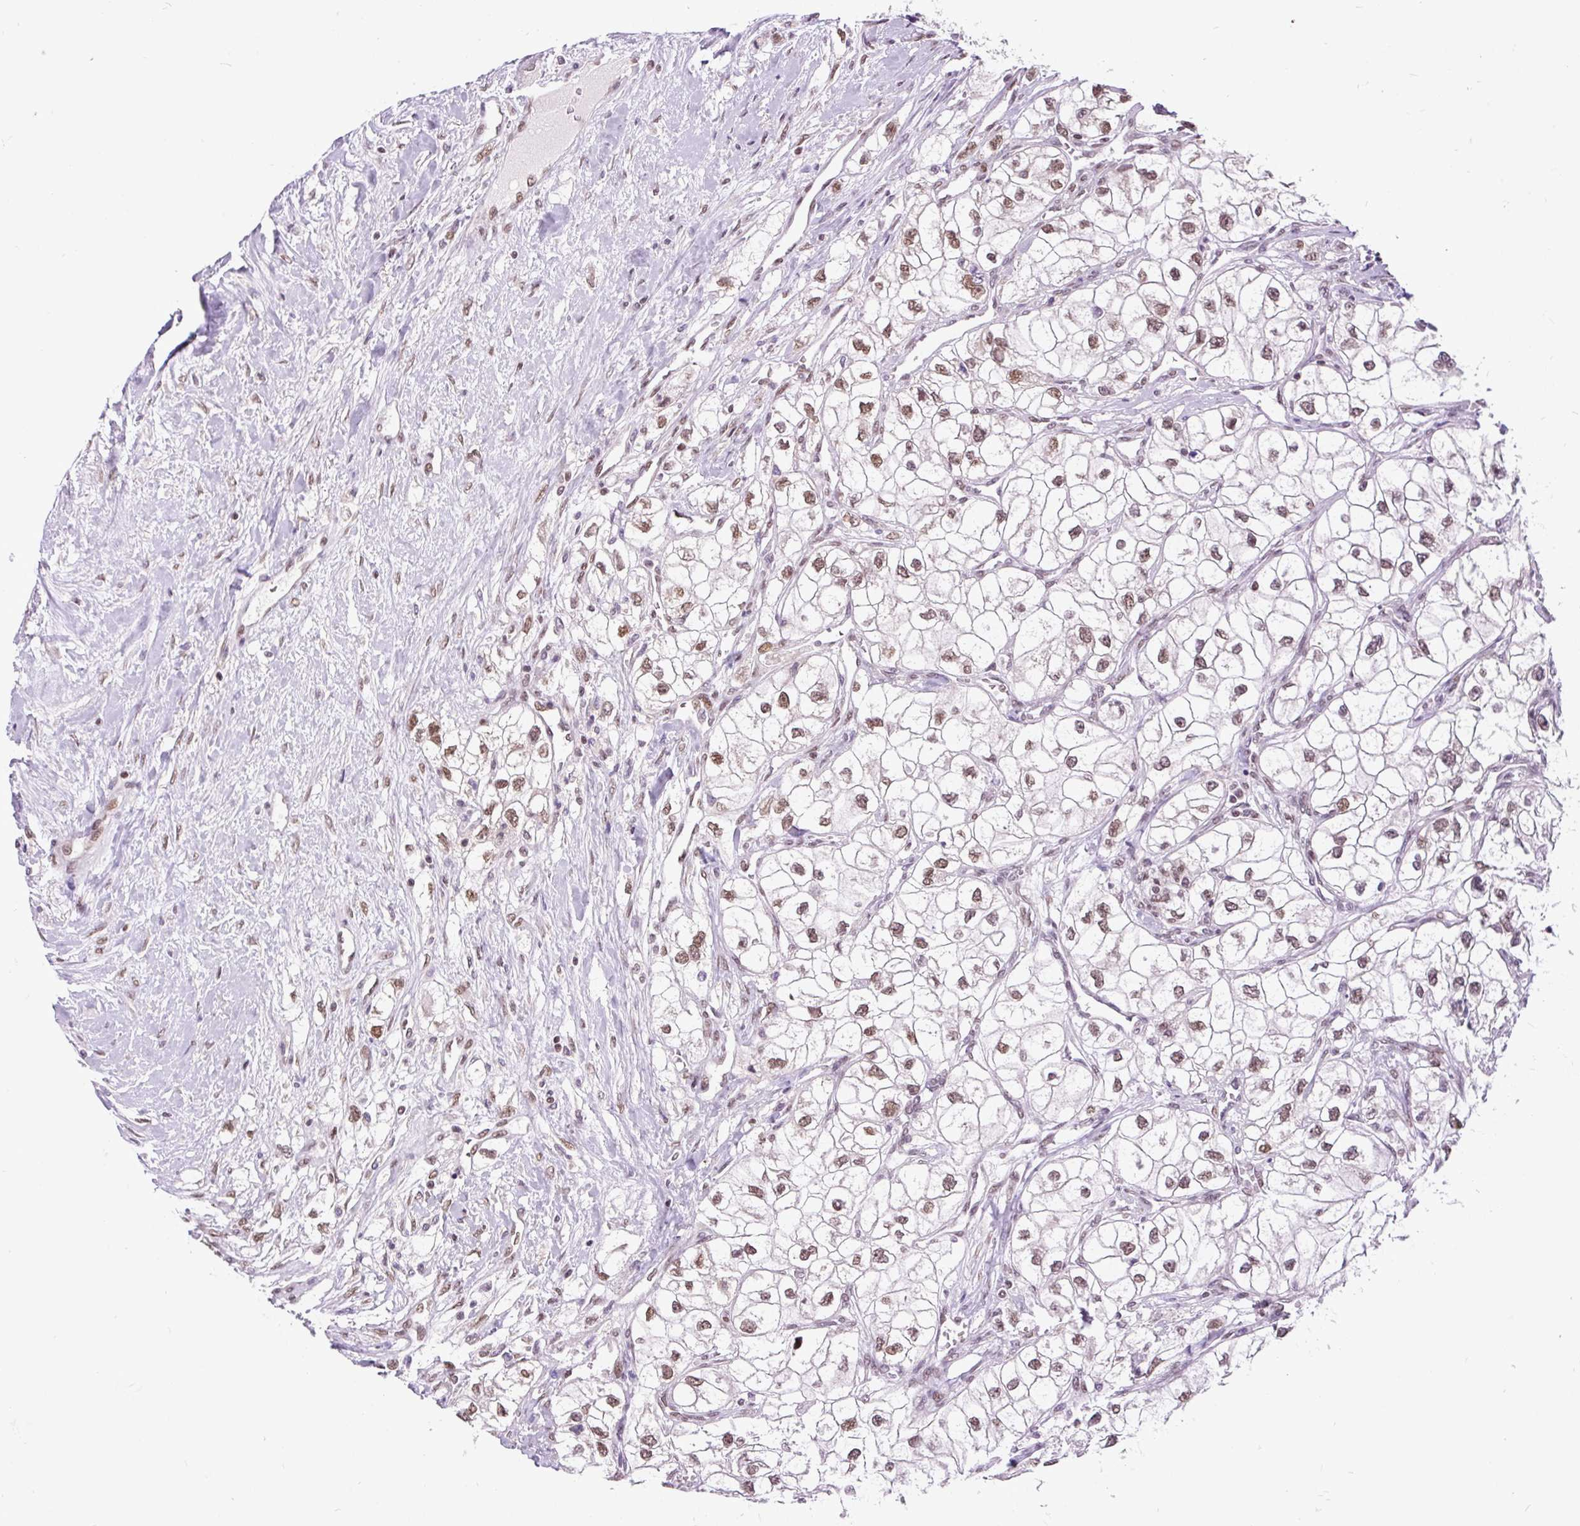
{"staining": {"intensity": "moderate", "quantity": ">75%", "location": "nuclear"}, "tissue": "renal cancer", "cell_type": "Tumor cells", "image_type": "cancer", "snomed": [{"axis": "morphology", "description": "Adenocarcinoma, NOS"}, {"axis": "topography", "description": "Kidney"}], "caption": "Protein staining of renal adenocarcinoma tissue displays moderate nuclear staining in approximately >75% of tumor cells. (brown staining indicates protein expression, while blue staining denotes nuclei).", "gene": "ZNF672", "patient": {"sex": "male", "age": 59}}